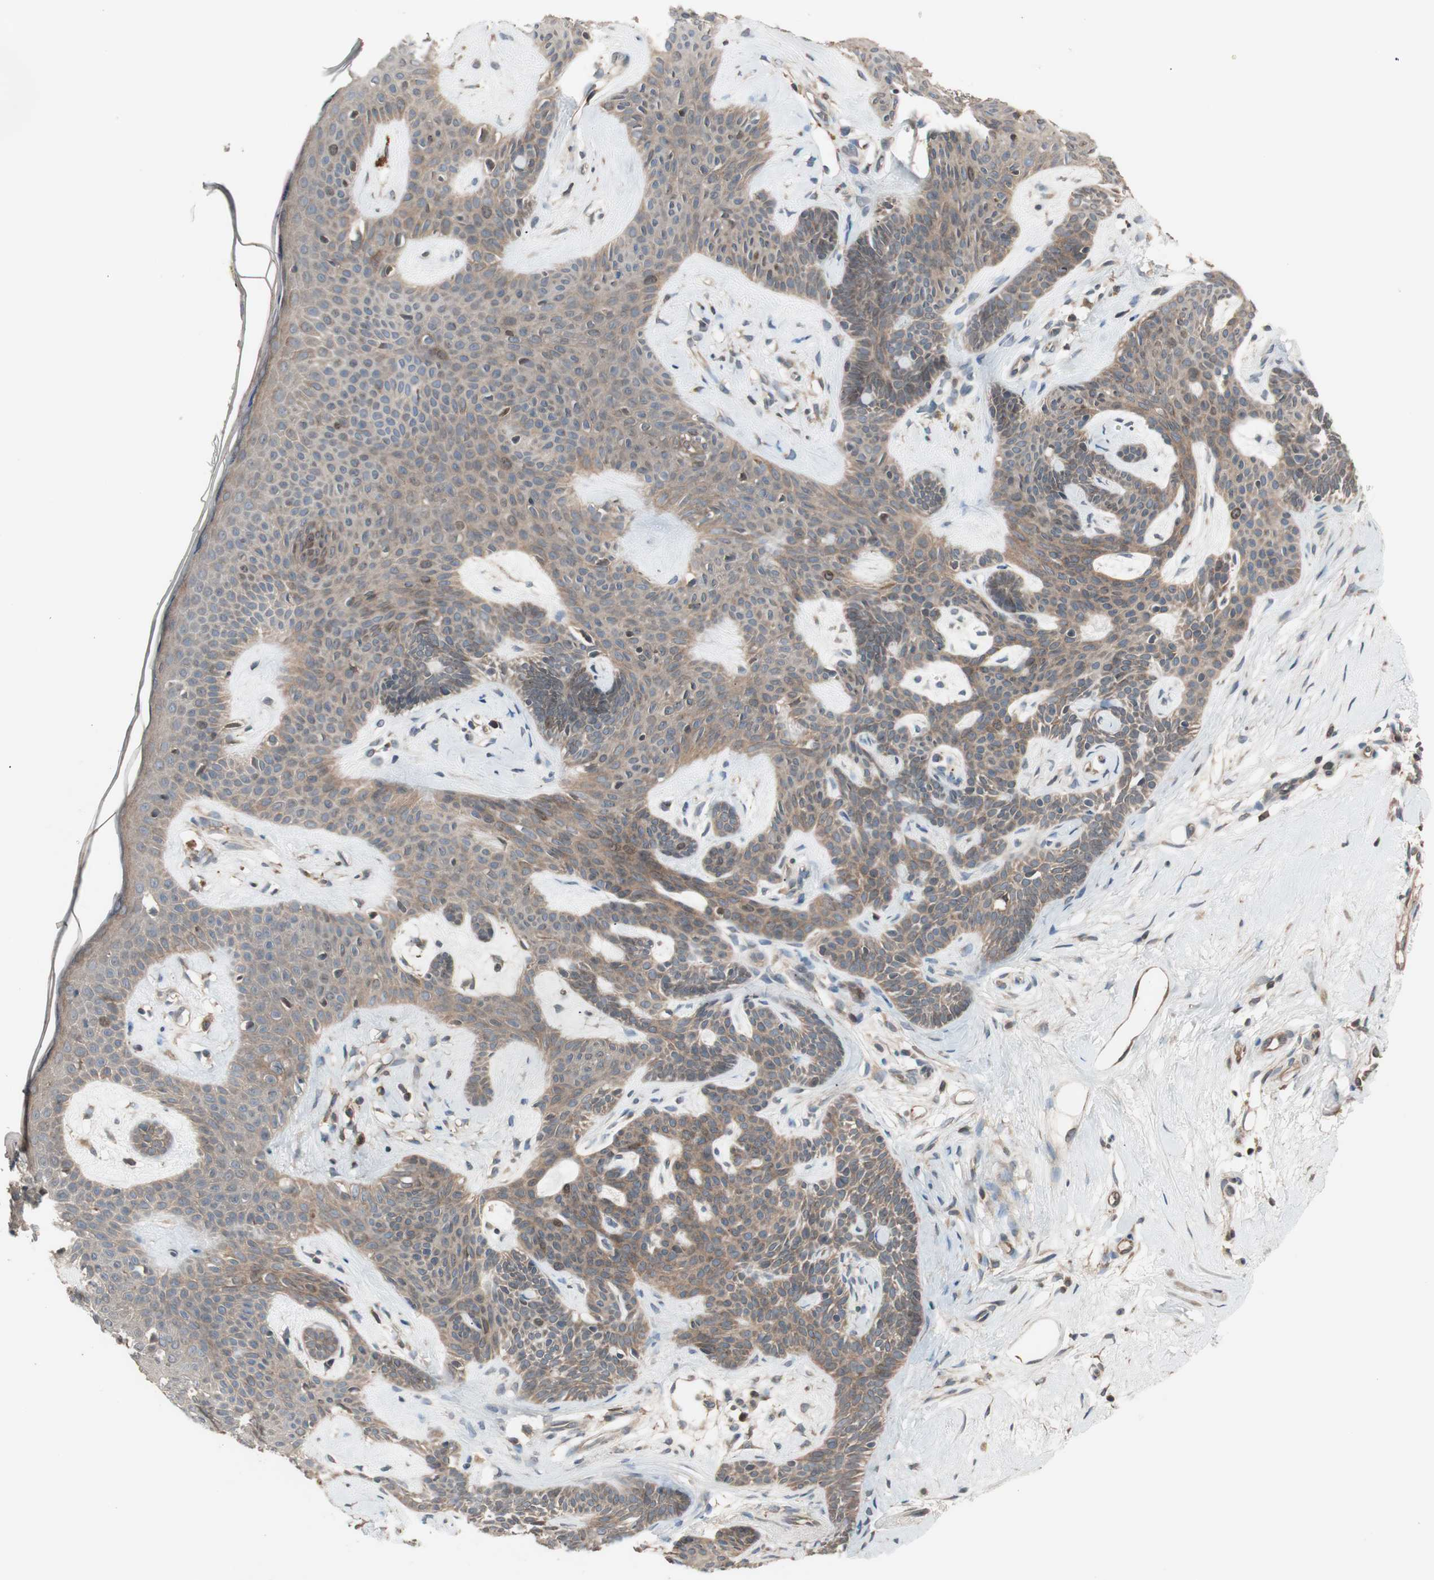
{"staining": {"intensity": "weak", "quantity": ">75%", "location": "cytoplasmic/membranous"}, "tissue": "skin cancer", "cell_type": "Tumor cells", "image_type": "cancer", "snomed": [{"axis": "morphology", "description": "Developmental malformation"}, {"axis": "morphology", "description": "Basal cell carcinoma"}, {"axis": "topography", "description": "Skin"}], "caption": "Protein analysis of skin basal cell carcinoma tissue exhibits weak cytoplasmic/membranous staining in about >75% of tumor cells.", "gene": "ATP6AP2", "patient": {"sex": "female", "age": 62}}